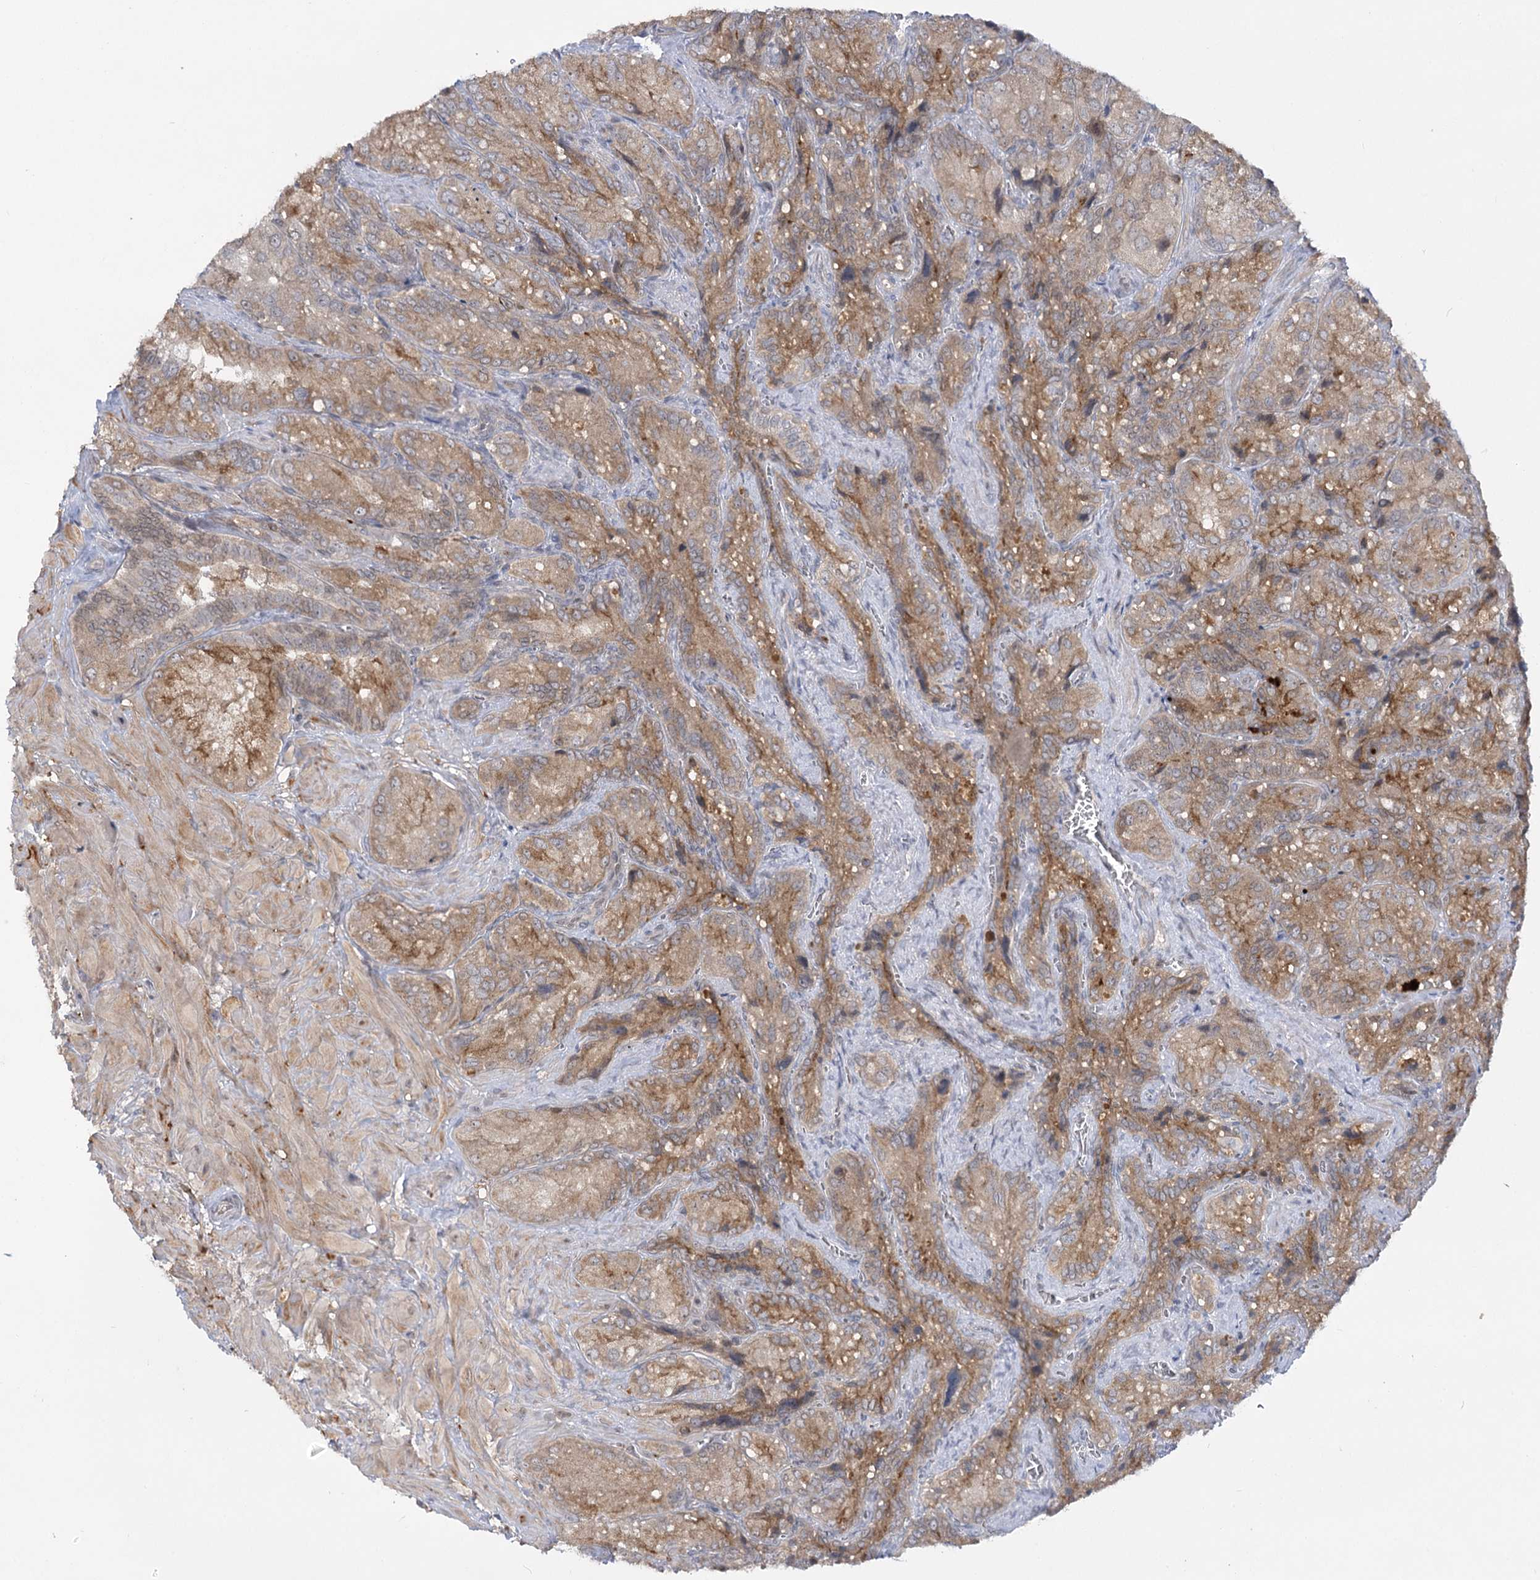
{"staining": {"intensity": "moderate", "quantity": ">75%", "location": "cytoplasmic/membranous"}, "tissue": "seminal vesicle", "cell_type": "Glandular cells", "image_type": "normal", "snomed": [{"axis": "morphology", "description": "Normal tissue, NOS"}, {"axis": "topography", "description": "Seminal veicle"}], "caption": "About >75% of glandular cells in unremarkable human seminal vesicle show moderate cytoplasmic/membranous protein expression as visualized by brown immunohistochemical staining.", "gene": "SYTL1", "patient": {"sex": "male", "age": 62}}